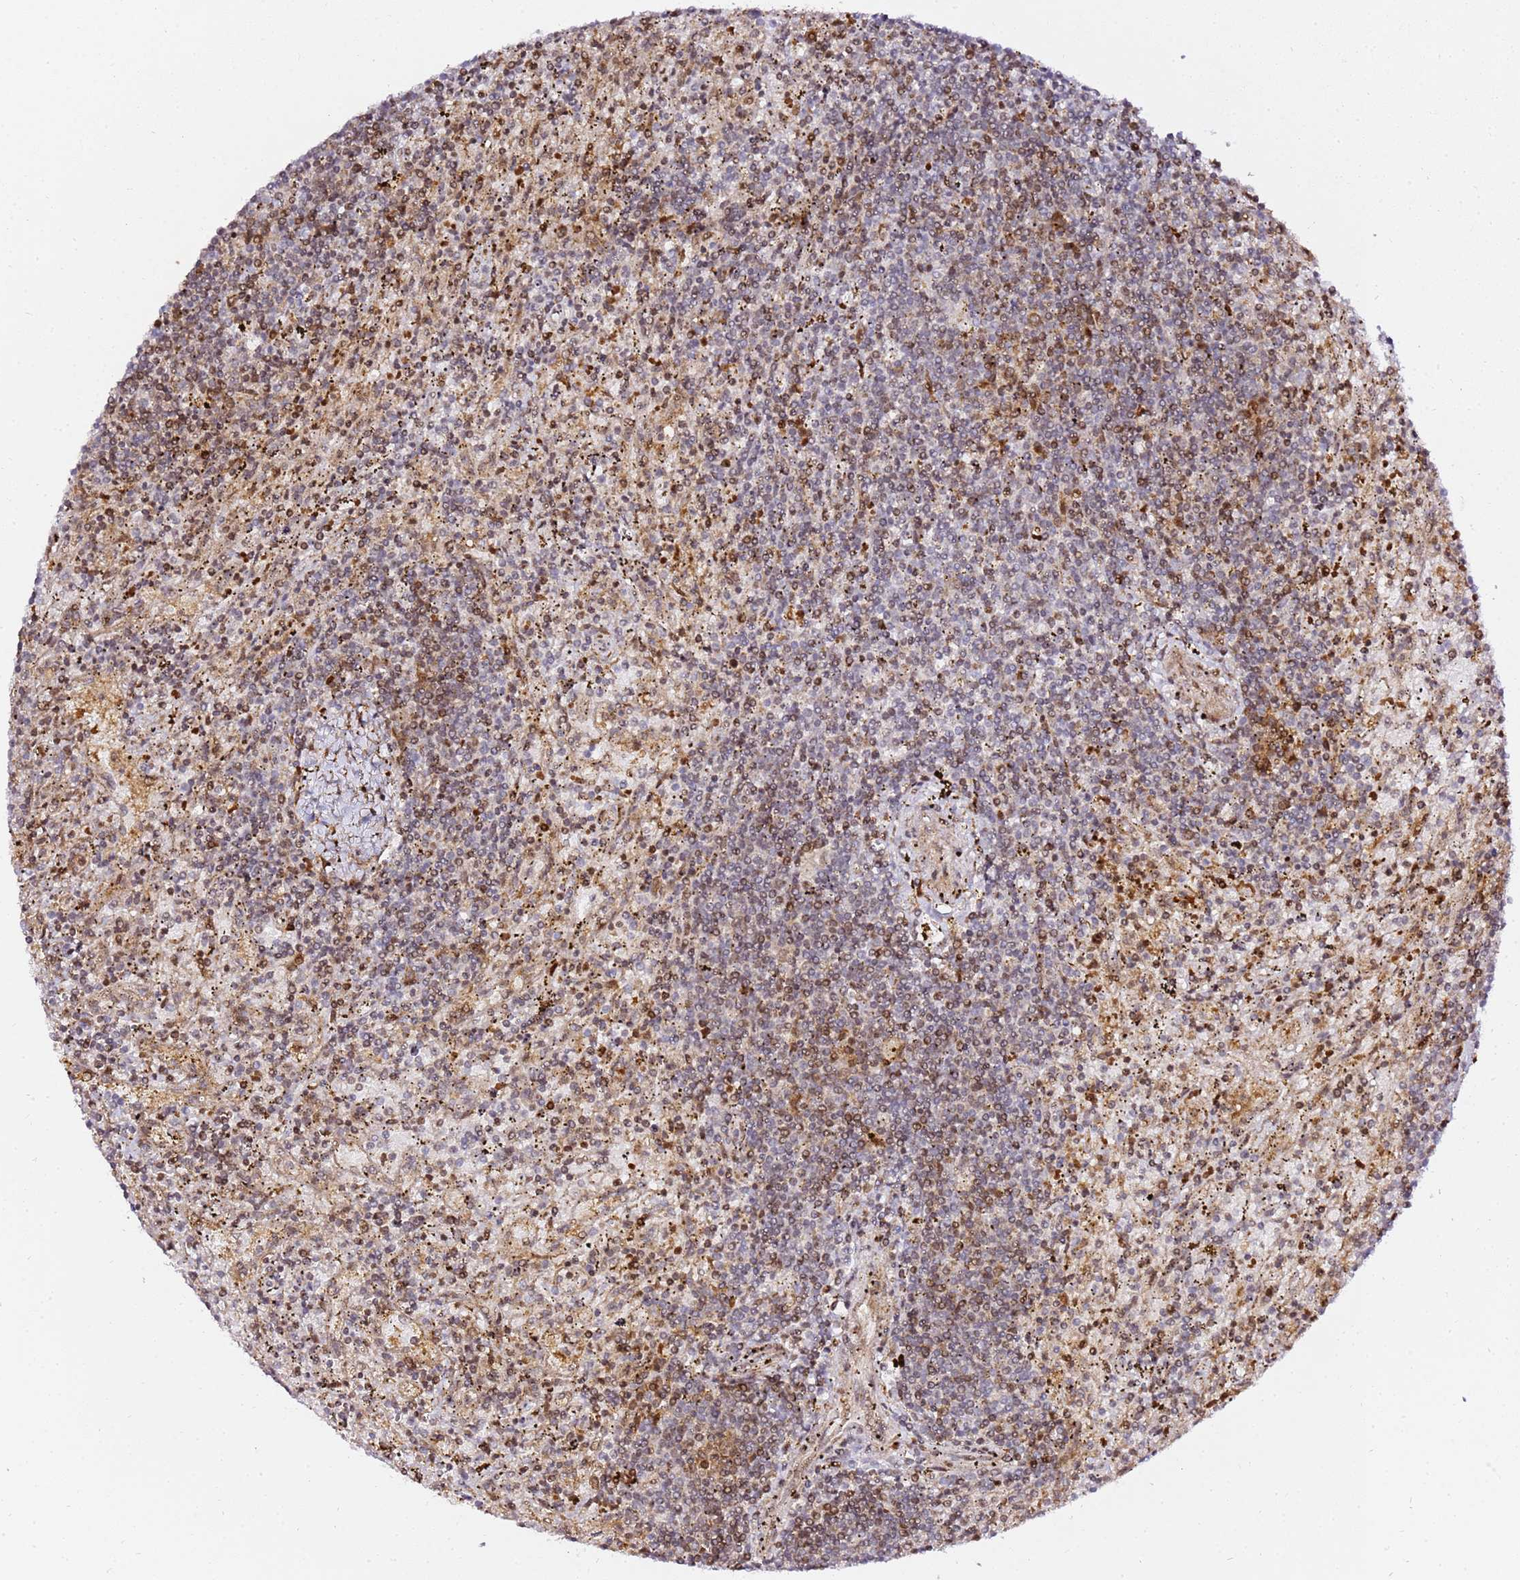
{"staining": {"intensity": "moderate", "quantity": "25%-75%", "location": "nuclear"}, "tissue": "lymphoma", "cell_type": "Tumor cells", "image_type": "cancer", "snomed": [{"axis": "morphology", "description": "Malignant lymphoma, non-Hodgkin's type, Low grade"}, {"axis": "topography", "description": "Spleen"}], "caption": "The micrograph displays immunohistochemical staining of lymphoma. There is moderate nuclear staining is identified in about 25%-75% of tumor cells.", "gene": "GBP2", "patient": {"sex": "male", "age": 76}}